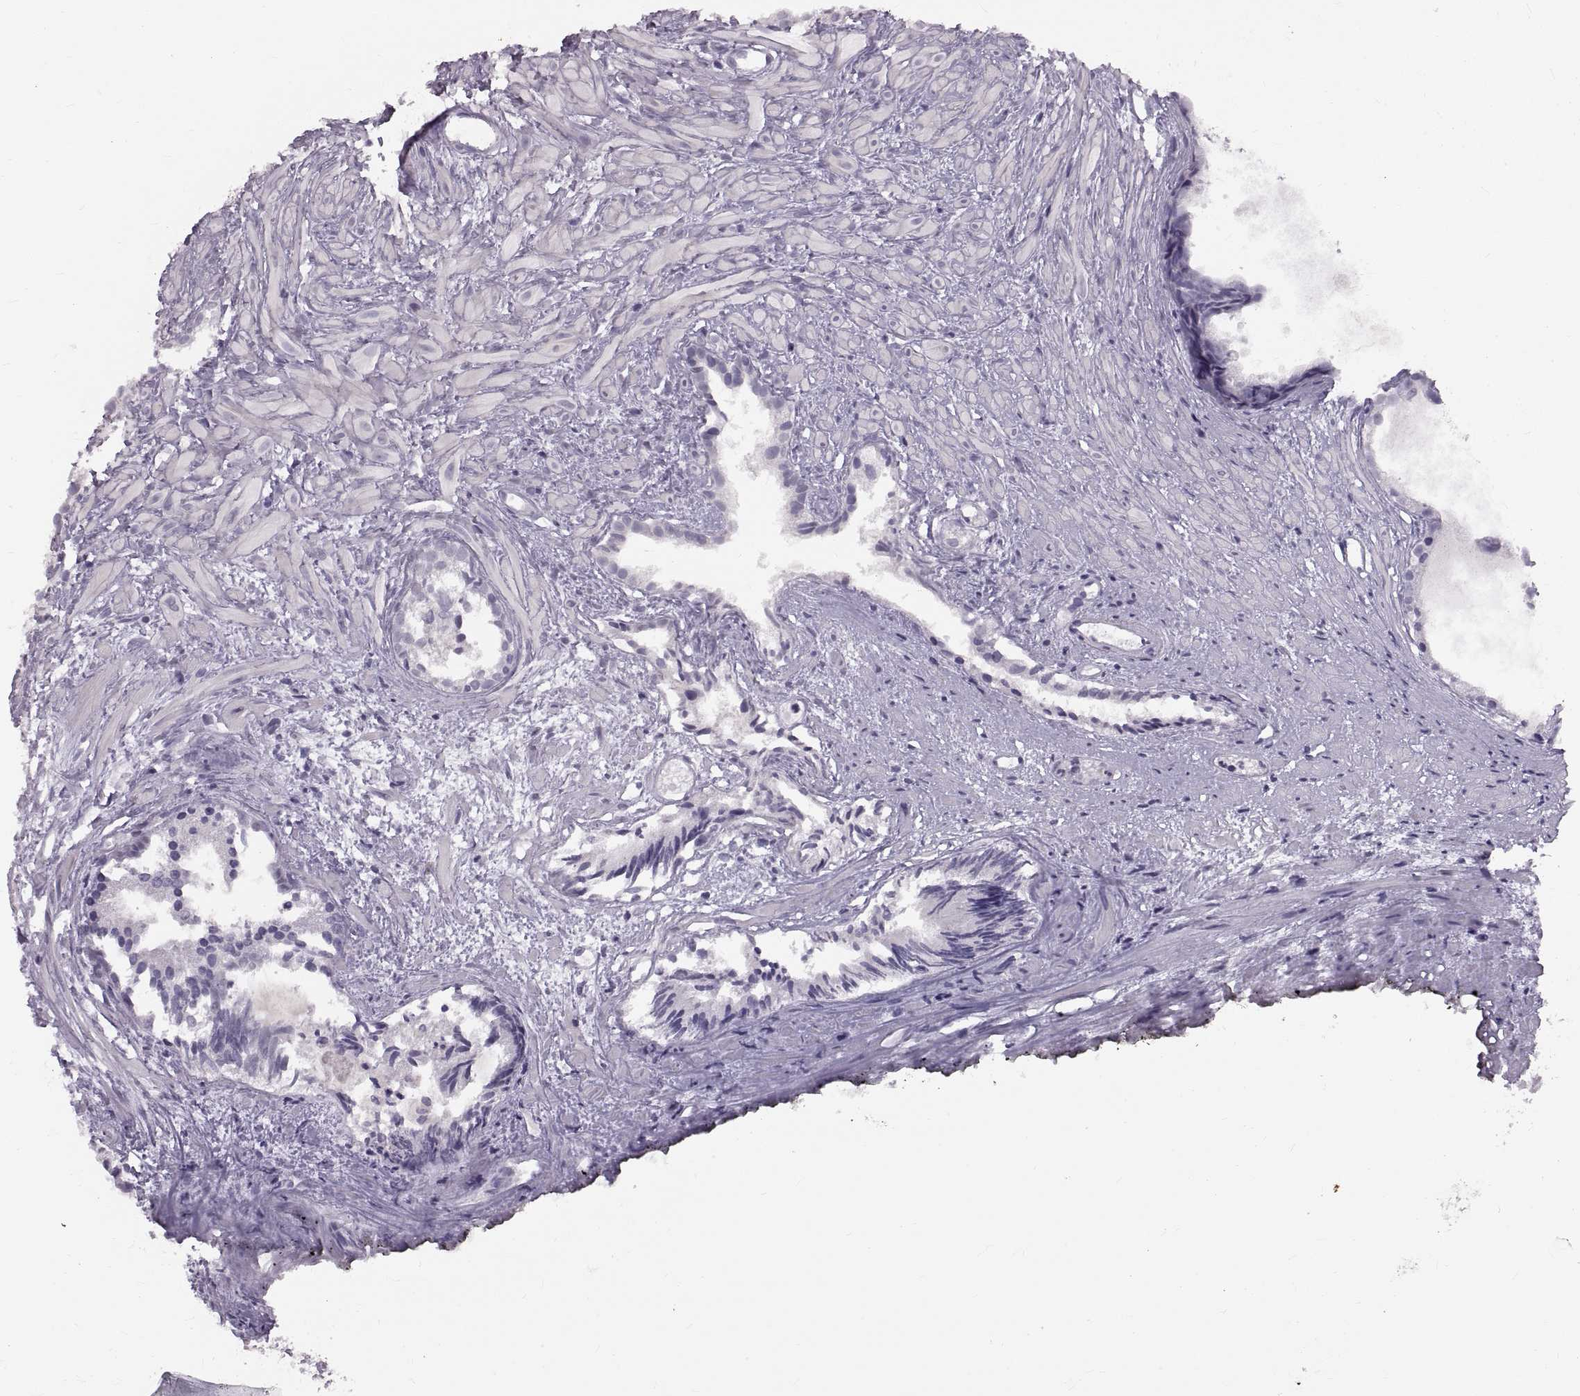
{"staining": {"intensity": "negative", "quantity": "none", "location": "none"}, "tissue": "prostate cancer", "cell_type": "Tumor cells", "image_type": "cancer", "snomed": [{"axis": "morphology", "description": "Adenocarcinoma, High grade"}, {"axis": "topography", "description": "Prostate"}], "caption": "A high-resolution photomicrograph shows immunohistochemistry staining of prostate adenocarcinoma (high-grade), which displays no significant expression in tumor cells.", "gene": "SPACDR", "patient": {"sex": "male", "age": 79}}